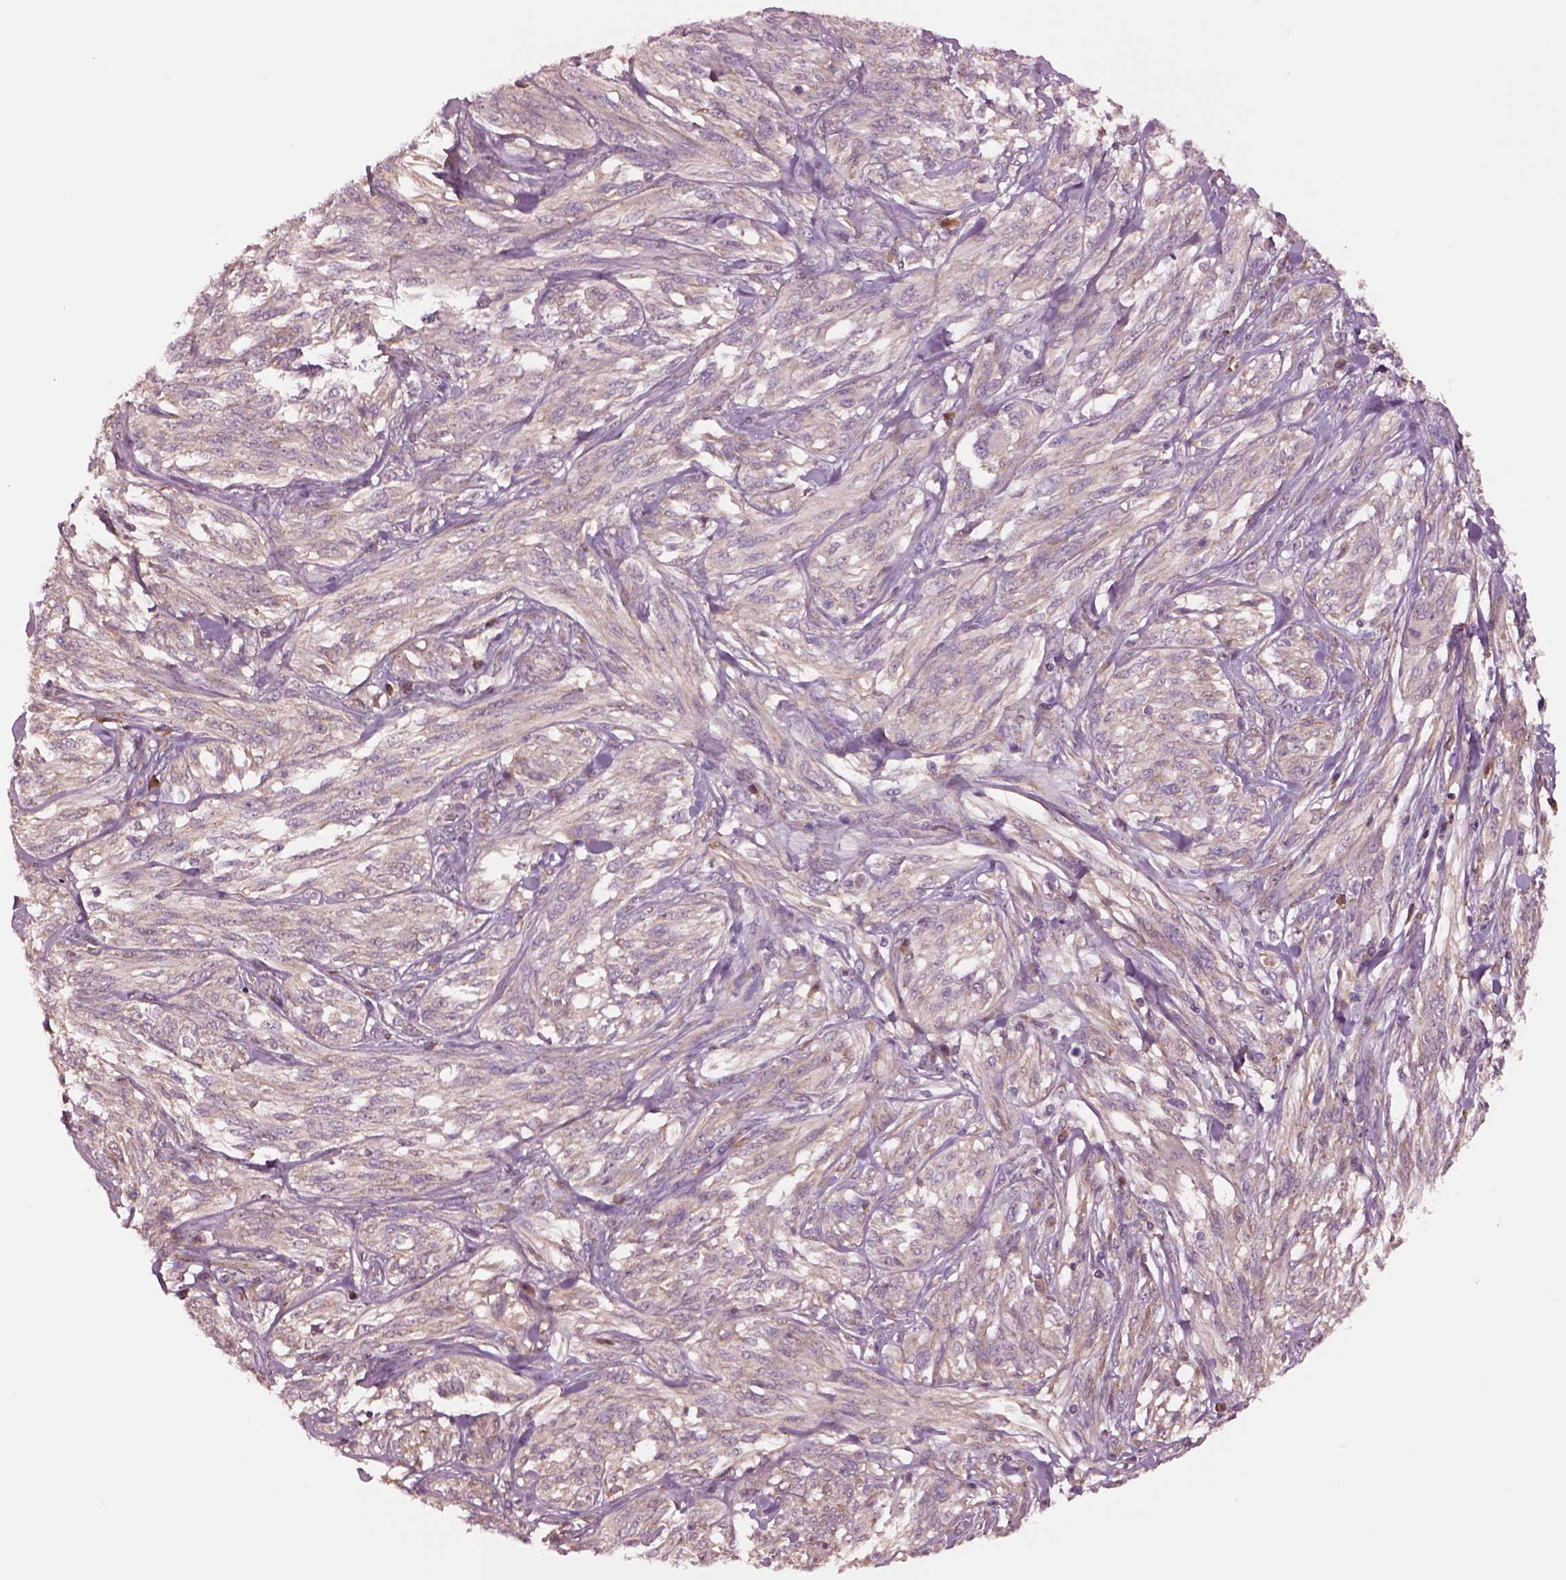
{"staining": {"intensity": "negative", "quantity": "none", "location": "none"}, "tissue": "melanoma", "cell_type": "Tumor cells", "image_type": "cancer", "snomed": [{"axis": "morphology", "description": "Malignant melanoma, NOS"}, {"axis": "topography", "description": "Skin"}], "caption": "An immunohistochemistry (IHC) photomicrograph of malignant melanoma is shown. There is no staining in tumor cells of malignant melanoma.", "gene": "HTR1B", "patient": {"sex": "female", "age": 91}}